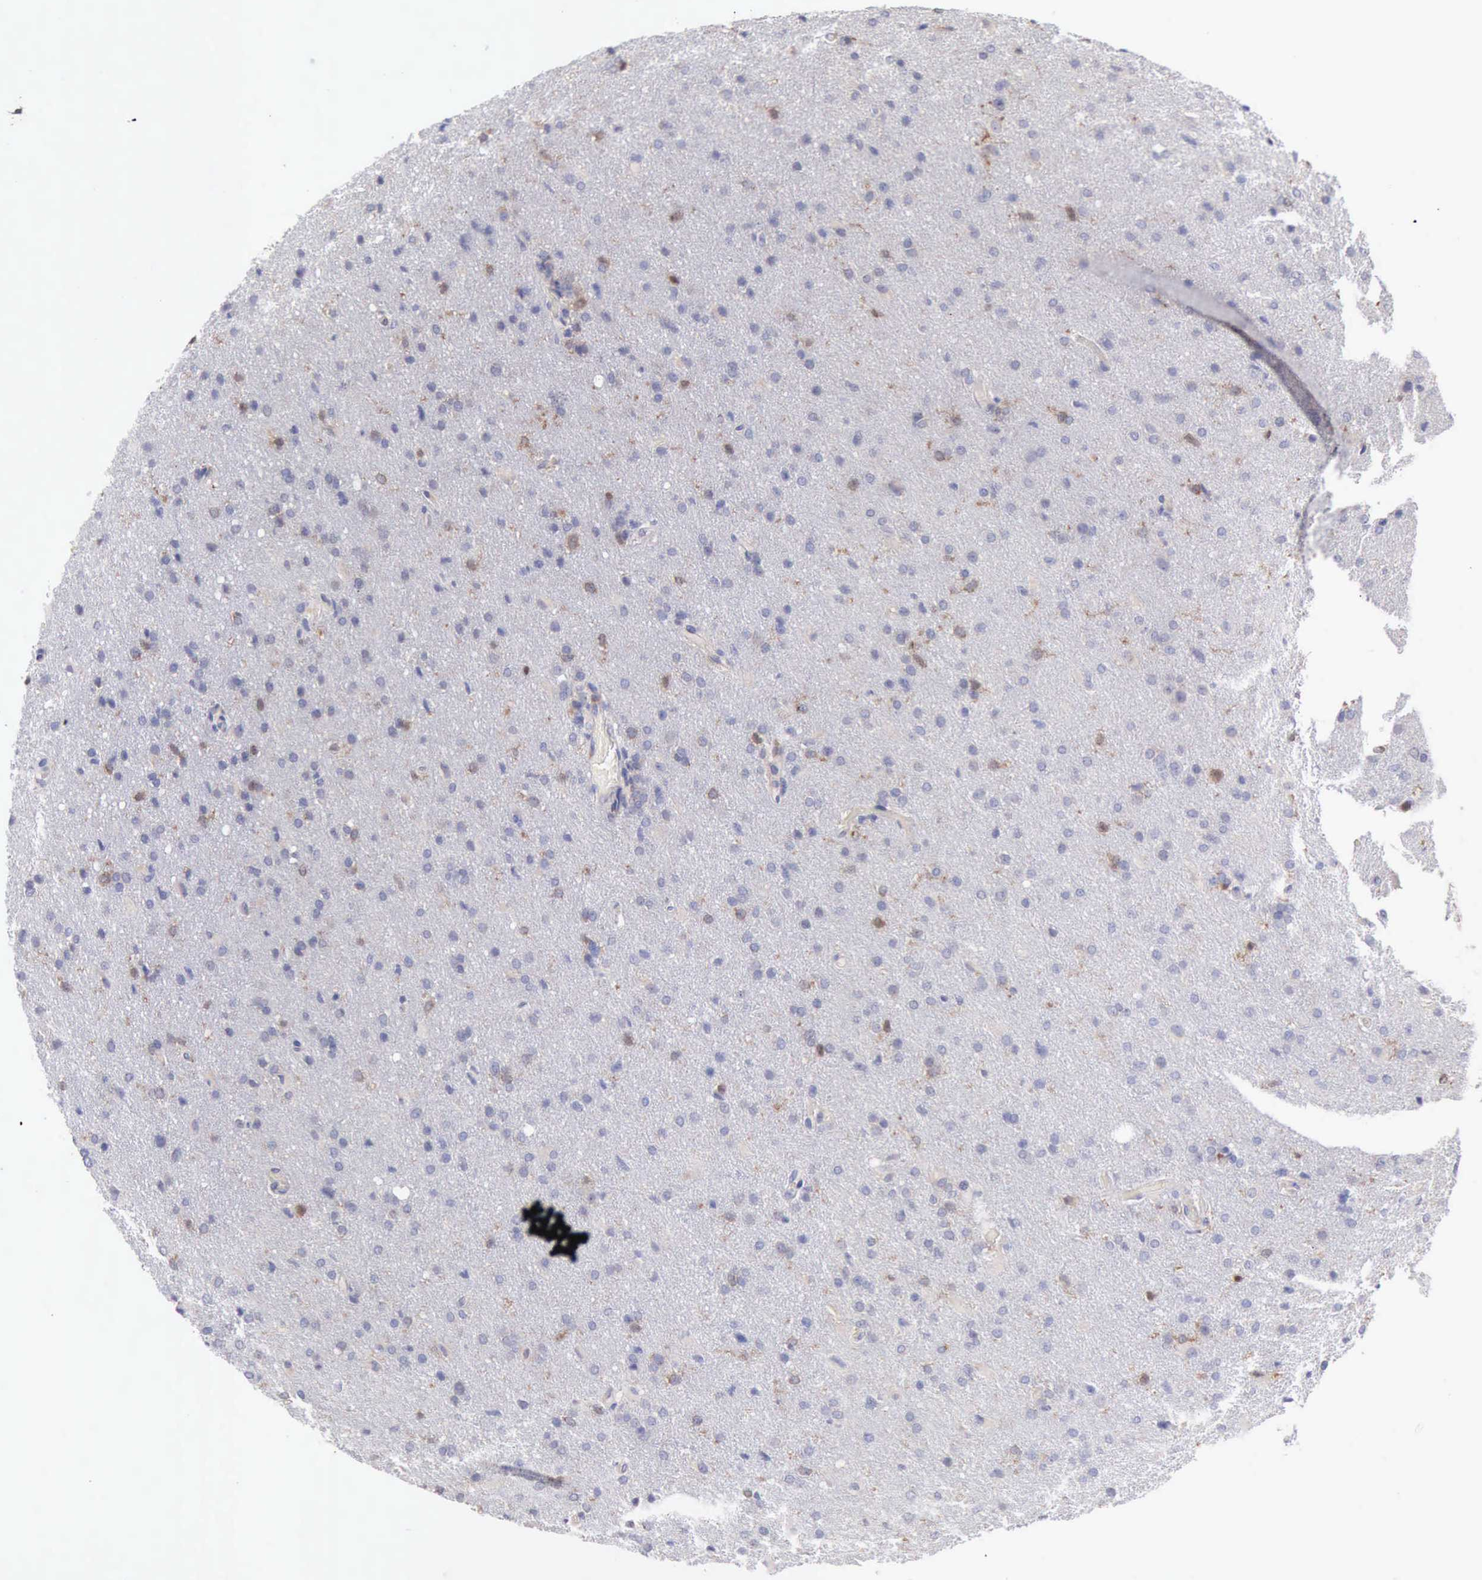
{"staining": {"intensity": "negative", "quantity": "none", "location": "none"}, "tissue": "glioma", "cell_type": "Tumor cells", "image_type": "cancer", "snomed": [{"axis": "morphology", "description": "Glioma, malignant, High grade"}, {"axis": "topography", "description": "Brain"}], "caption": "This is a histopathology image of immunohistochemistry (IHC) staining of high-grade glioma (malignant), which shows no expression in tumor cells. (Brightfield microscopy of DAB IHC at high magnification).", "gene": "SASH3", "patient": {"sex": "male", "age": 68}}